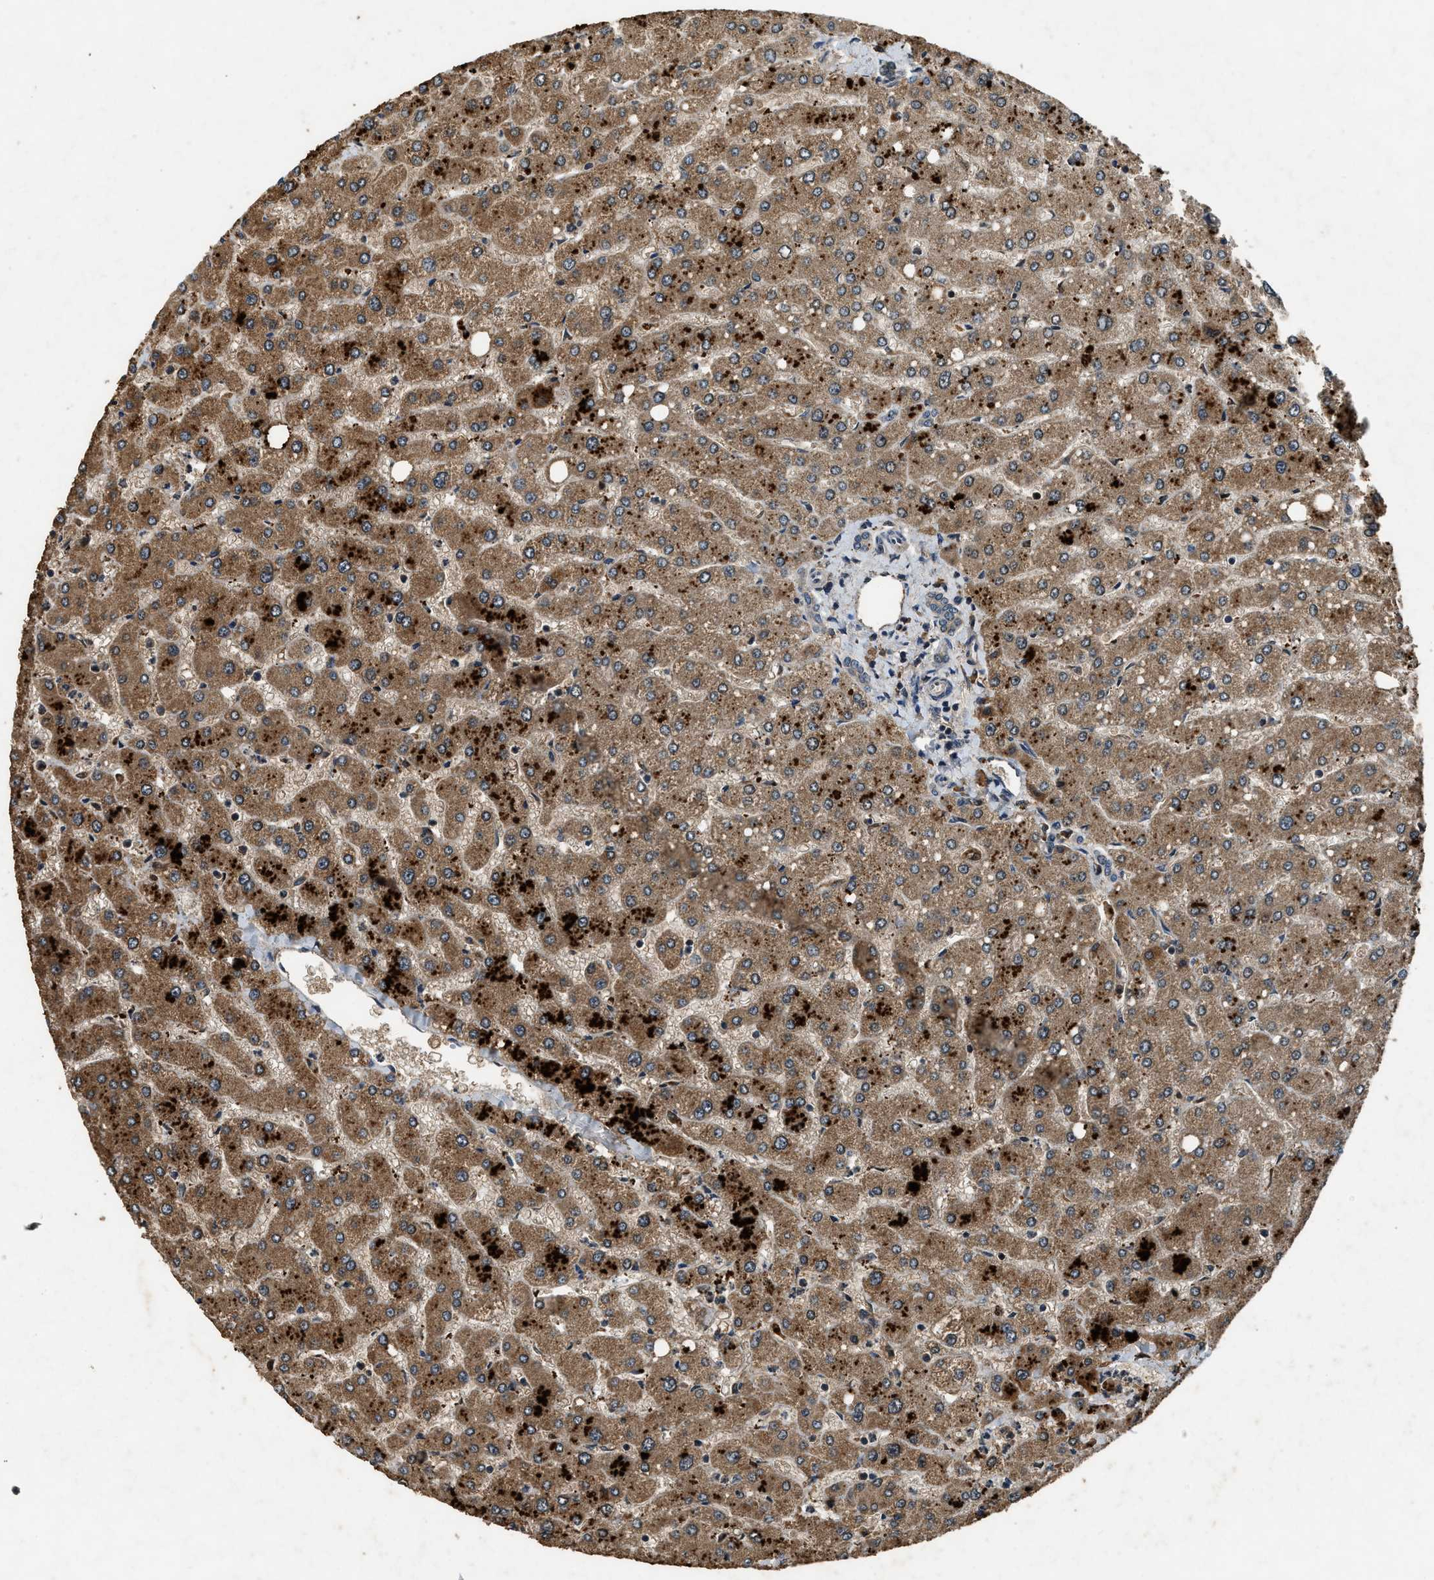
{"staining": {"intensity": "weak", "quantity": ">75%", "location": "cytoplasmic/membranous"}, "tissue": "liver", "cell_type": "Cholangiocytes", "image_type": "normal", "snomed": [{"axis": "morphology", "description": "Normal tissue, NOS"}, {"axis": "topography", "description": "Liver"}], "caption": "Immunohistochemical staining of normal liver reveals weak cytoplasmic/membranous protein expression in approximately >75% of cholangiocytes.", "gene": "RPS6KB1", "patient": {"sex": "male", "age": 55}}